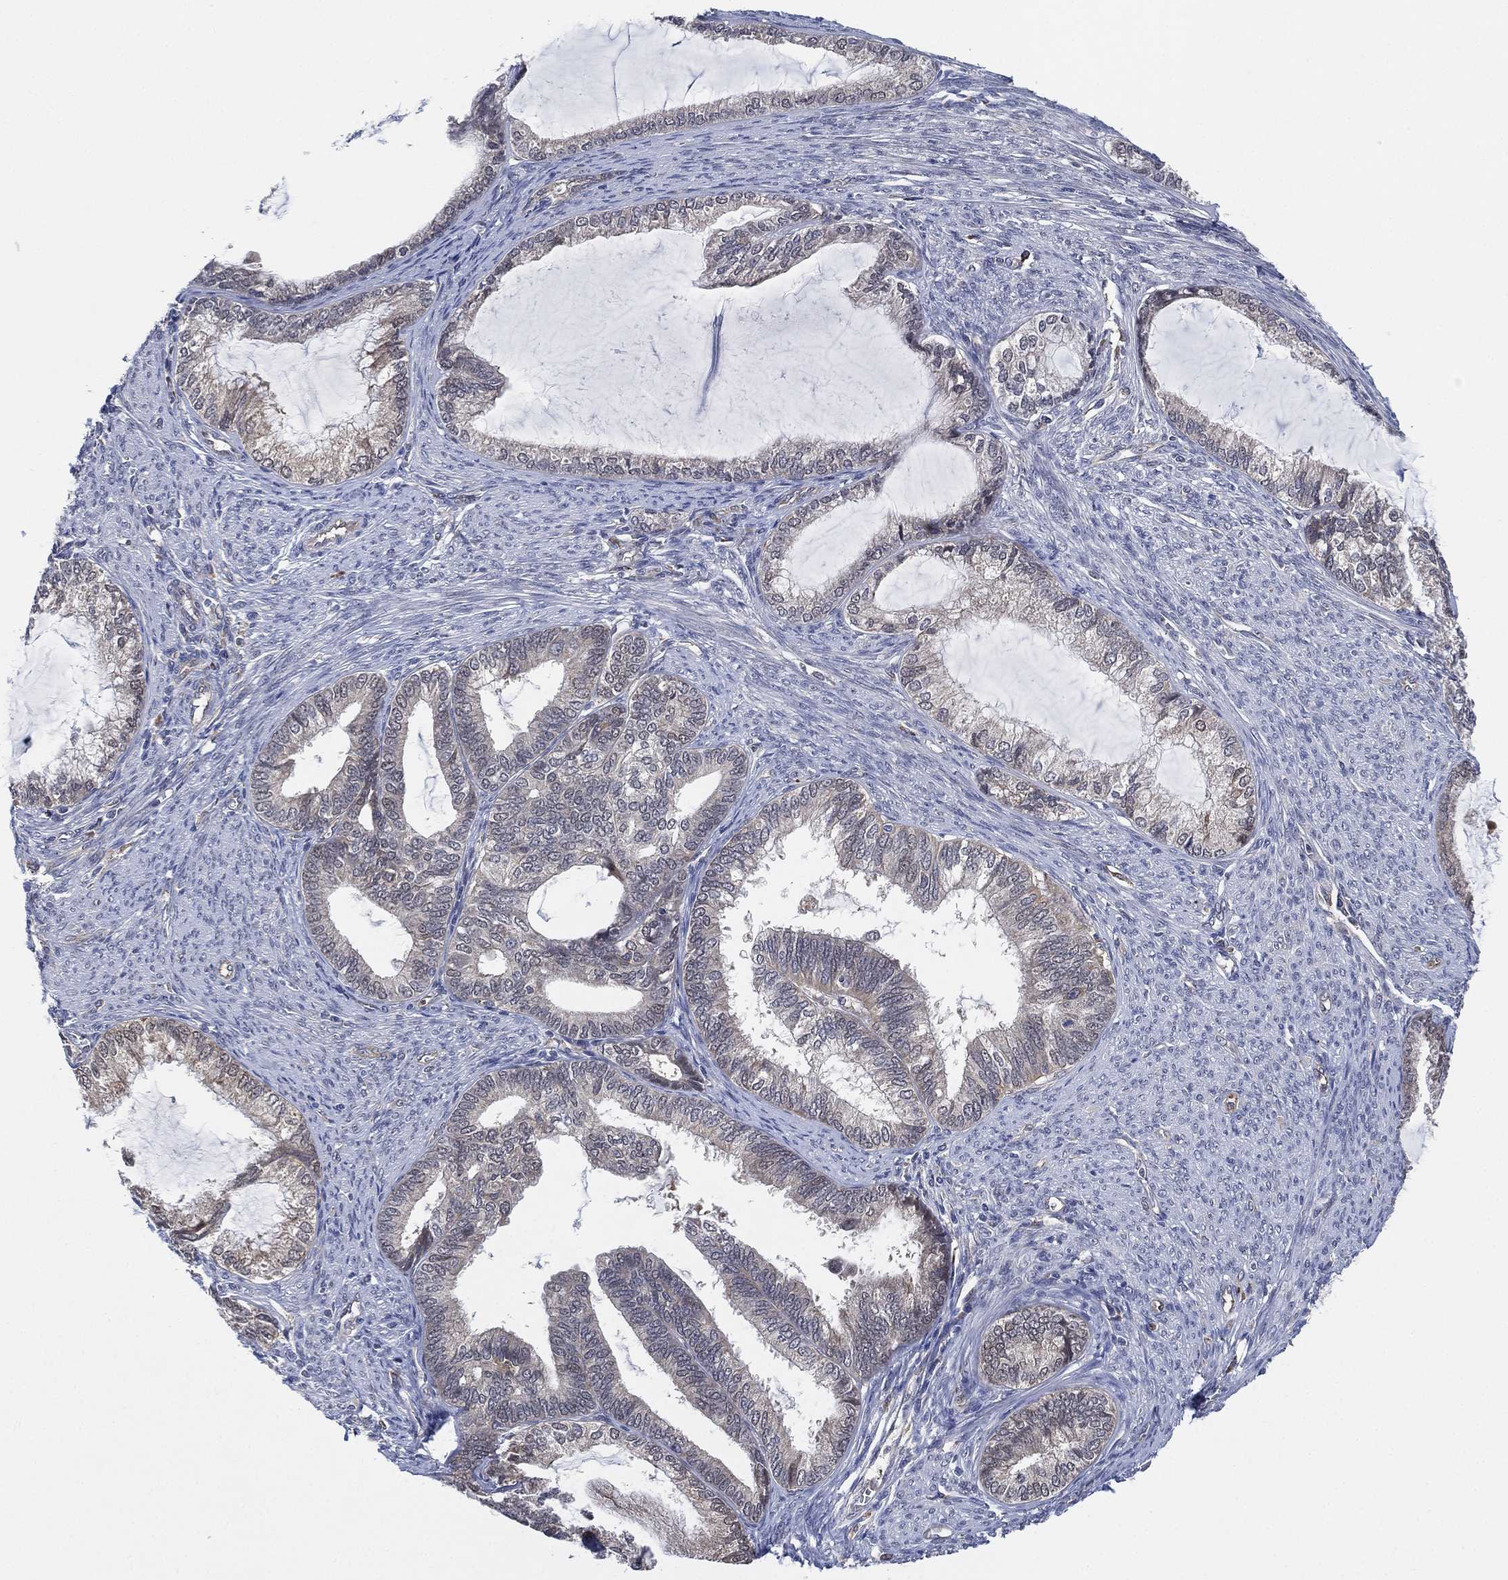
{"staining": {"intensity": "negative", "quantity": "none", "location": "none"}, "tissue": "endometrial cancer", "cell_type": "Tumor cells", "image_type": "cancer", "snomed": [{"axis": "morphology", "description": "Adenocarcinoma, NOS"}, {"axis": "topography", "description": "Endometrium"}], "caption": "Immunohistochemistry histopathology image of endometrial cancer (adenocarcinoma) stained for a protein (brown), which reveals no positivity in tumor cells.", "gene": "FES", "patient": {"sex": "female", "age": 86}}